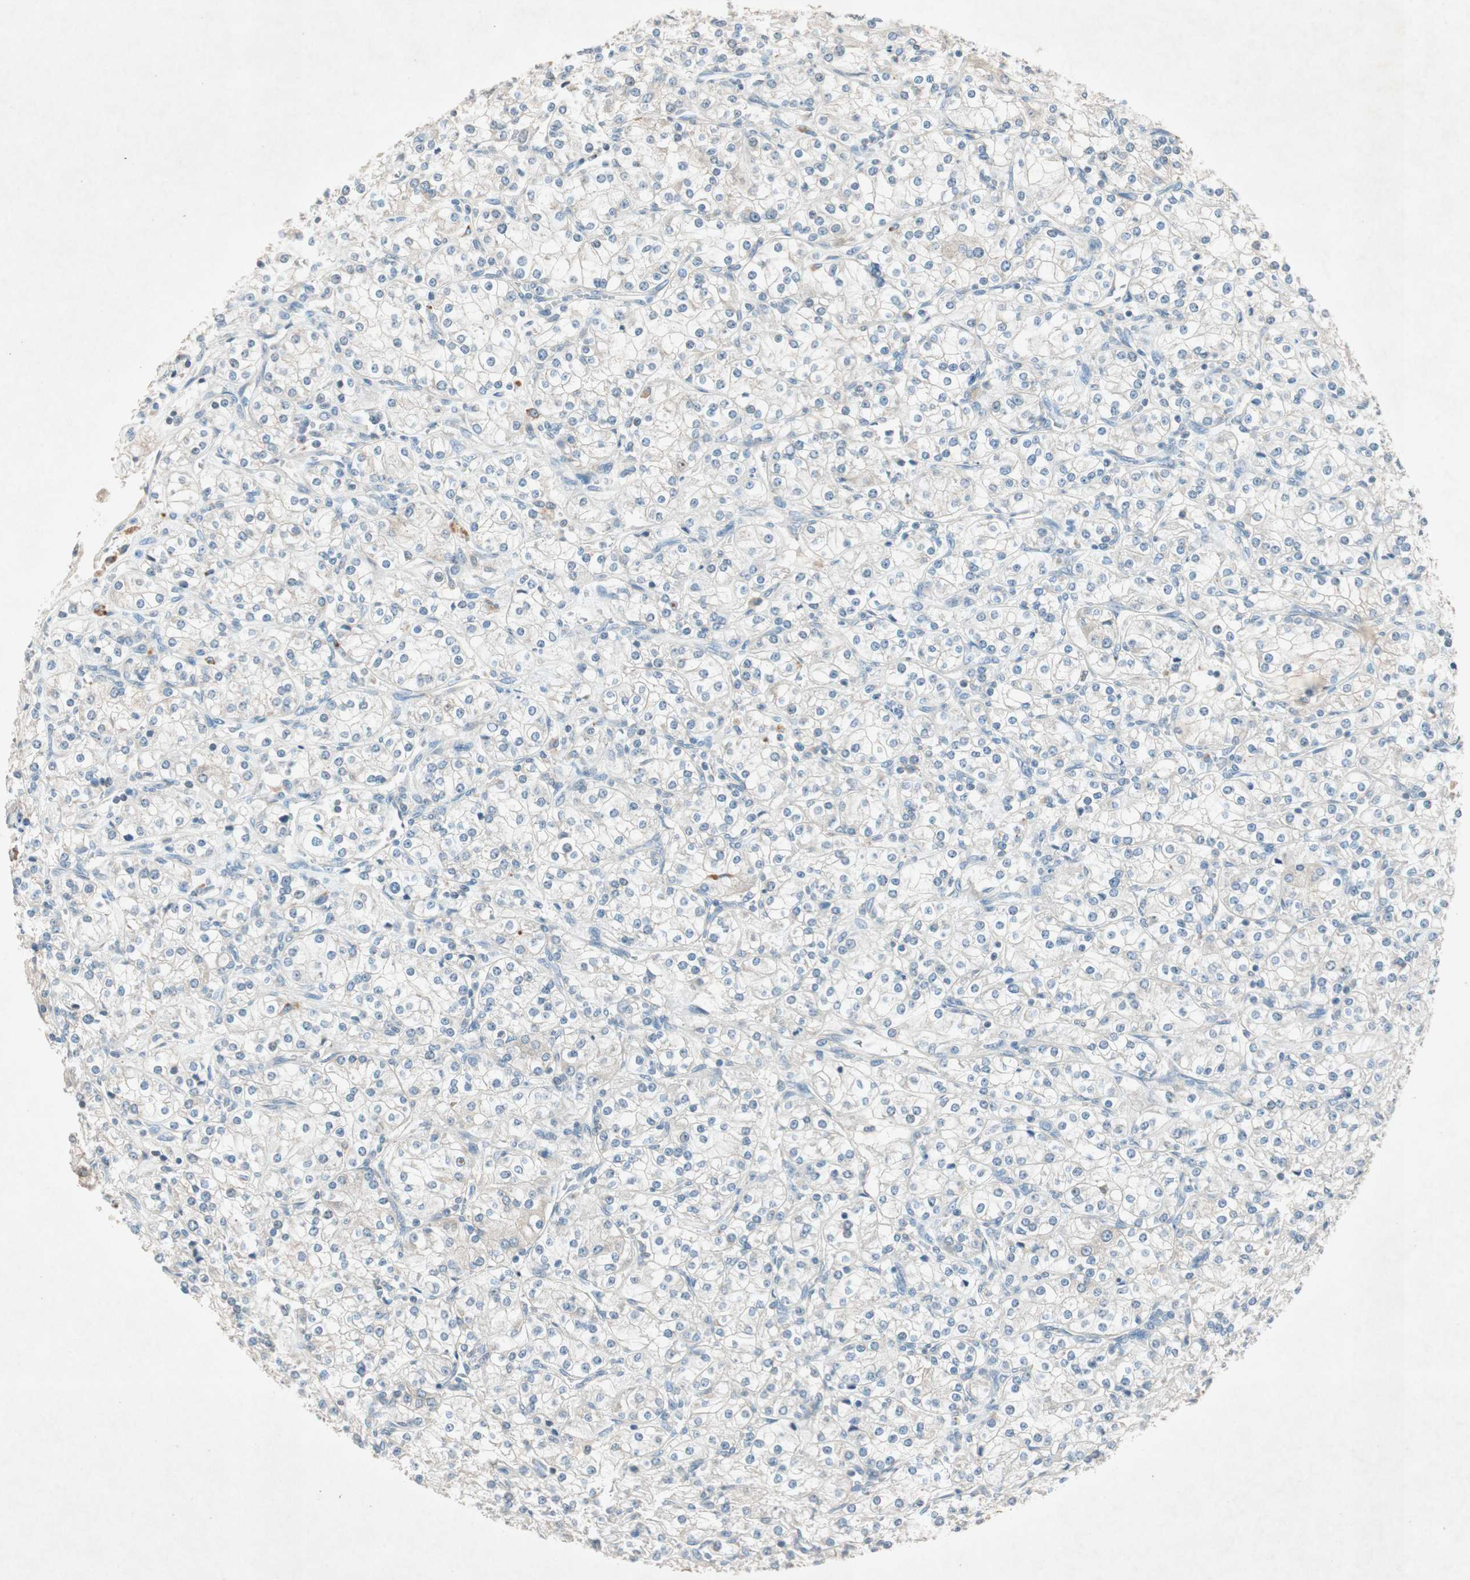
{"staining": {"intensity": "negative", "quantity": "none", "location": "none"}, "tissue": "renal cancer", "cell_type": "Tumor cells", "image_type": "cancer", "snomed": [{"axis": "morphology", "description": "Adenocarcinoma, NOS"}, {"axis": "topography", "description": "Kidney"}], "caption": "There is no significant staining in tumor cells of renal adenocarcinoma.", "gene": "NKAIN1", "patient": {"sex": "male", "age": 77}}